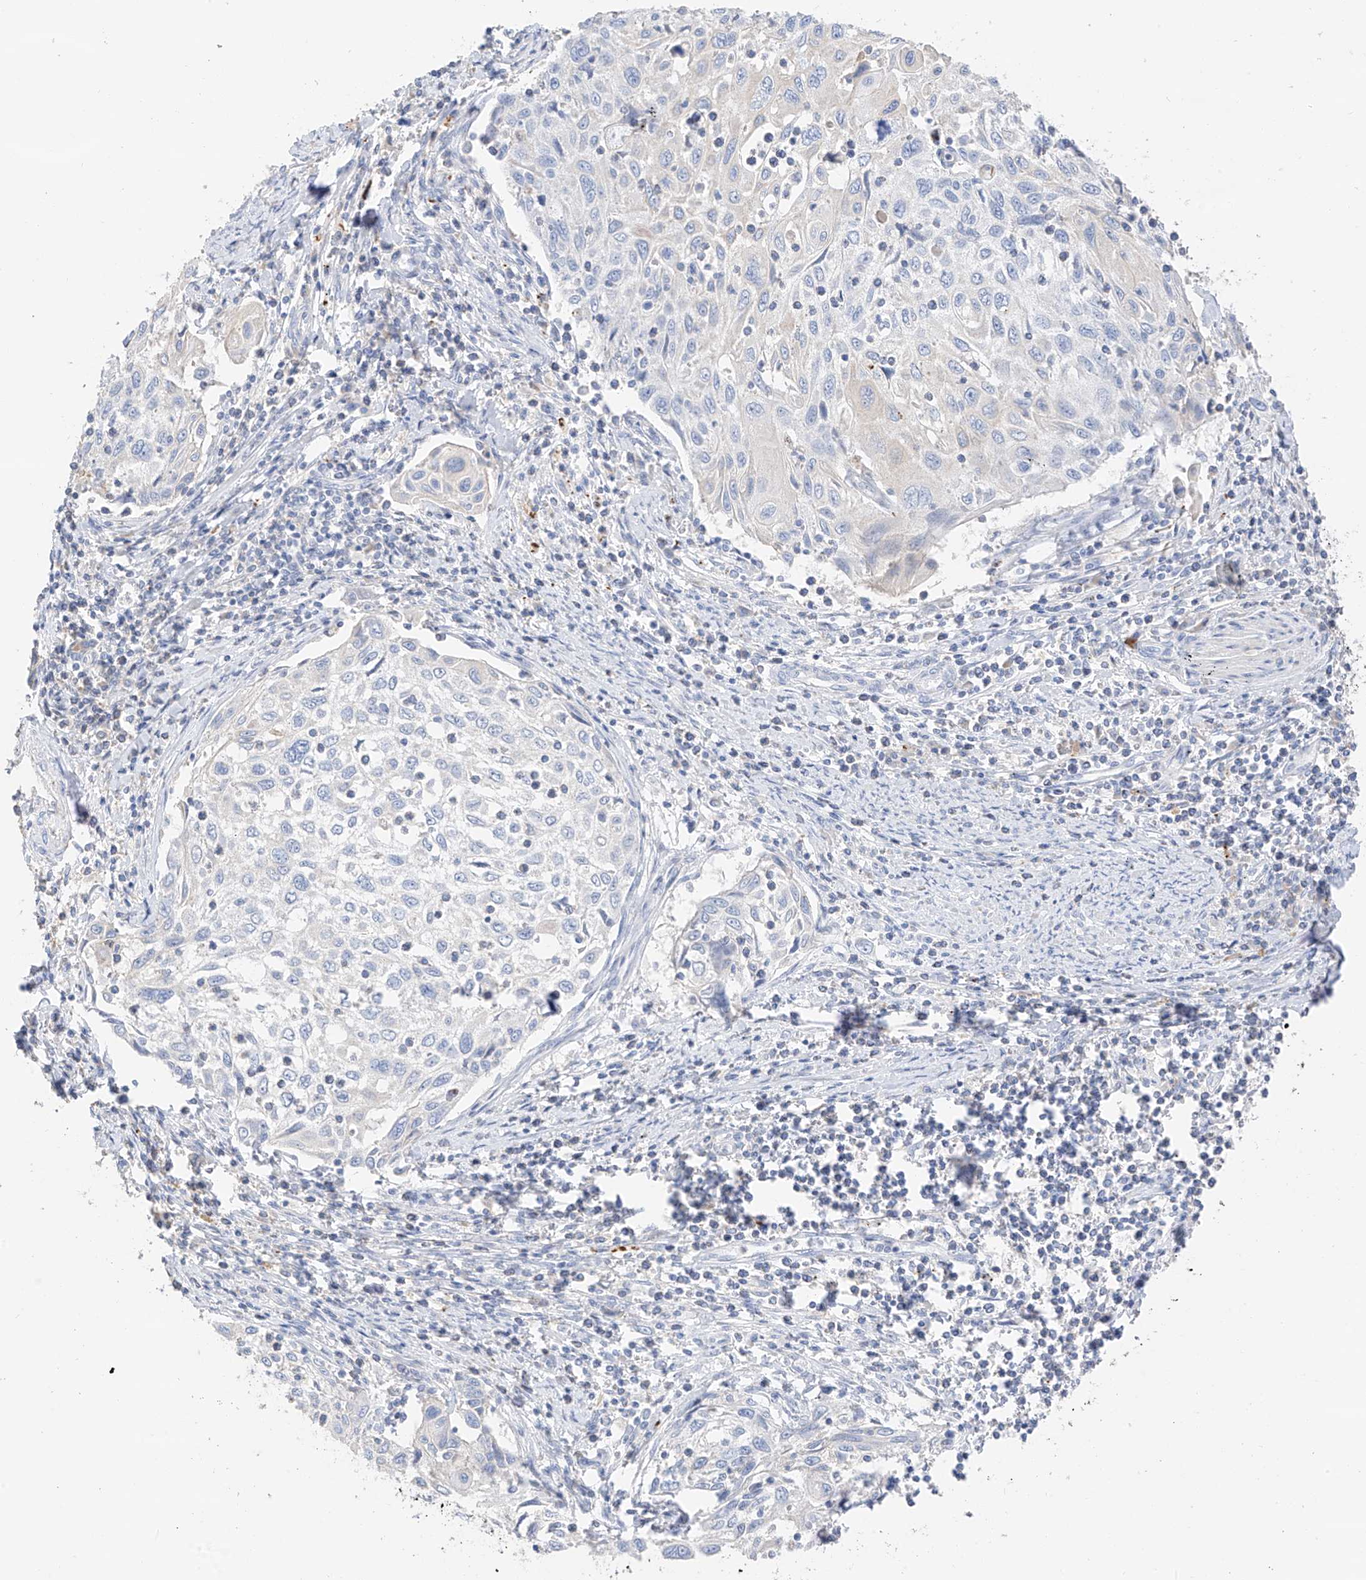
{"staining": {"intensity": "negative", "quantity": "none", "location": "none"}, "tissue": "cervical cancer", "cell_type": "Tumor cells", "image_type": "cancer", "snomed": [{"axis": "morphology", "description": "Squamous cell carcinoma, NOS"}, {"axis": "topography", "description": "Cervix"}], "caption": "IHC of cervical squamous cell carcinoma shows no positivity in tumor cells. (Brightfield microscopy of DAB IHC at high magnification).", "gene": "CAPN13", "patient": {"sex": "female", "age": 70}}